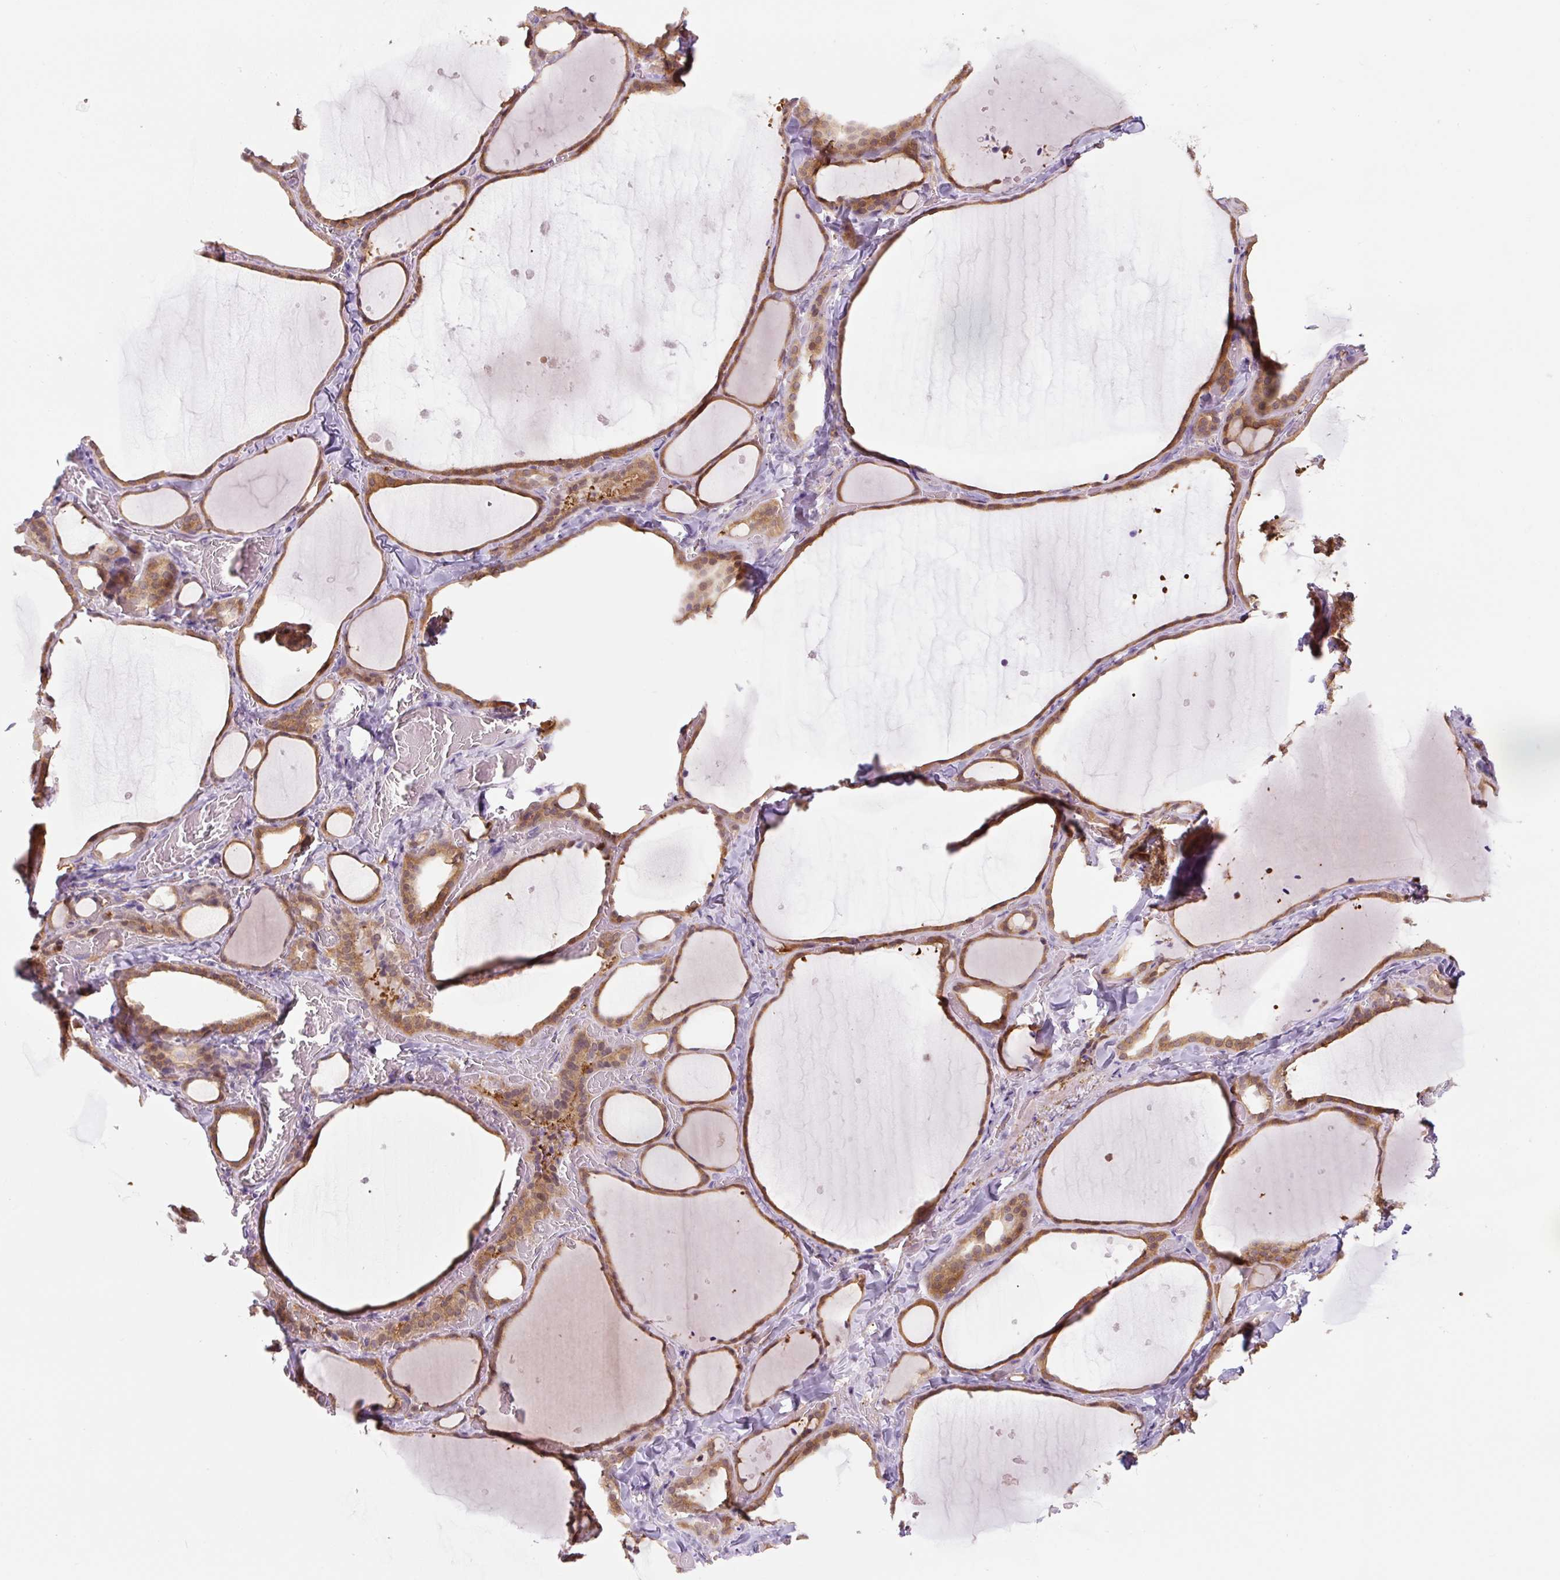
{"staining": {"intensity": "moderate", "quantity": ">75%", "location": "cytoplasmic/membranous"}, "tissue": "thyroid gland", "cell_type": "Glandular cells", "image_type": "normal", "snomed": [{"axis": "morphology", "description": "Normal tissue, NOS"}, {"axis": "topography", "description": "Thyroid gland"}], "caption": "The histopathology image shows a brown stain indicating the presence of a protein in the cytoplasmic/membranous of glandular cells in thyroid gland.", "gene": "SPSB2", "patient": {"sex": "female", "age": 36}}